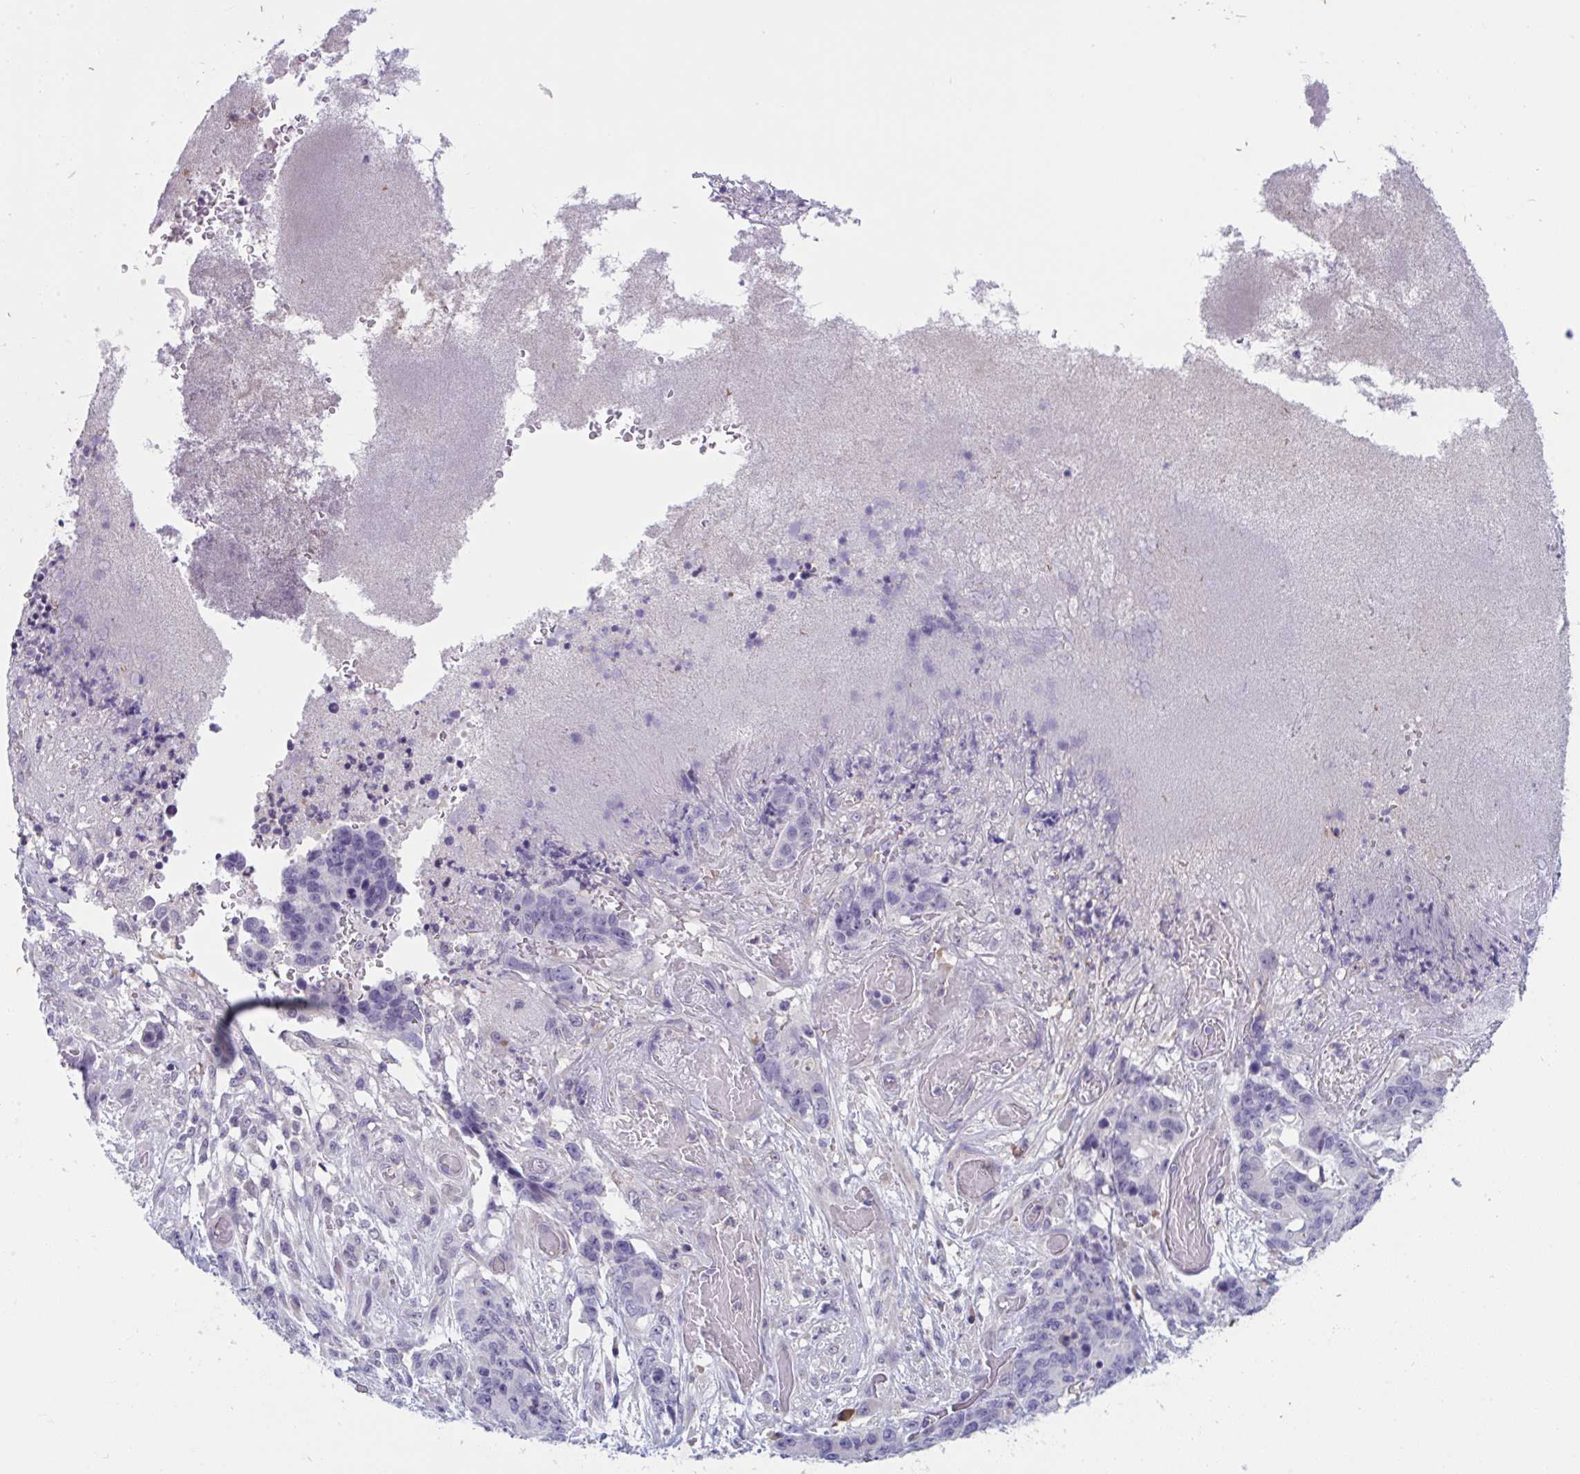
{"staining": {"intensity": "negative", "quantity": "none", "location": "none"}, "tissue": "stomach cancer", "cell_type": "Tumor cells", "image_type": "cancer", "snomed": [{"axis": "morphology", "description": "Normal tissue, NOS"}, {"axis": "morphology", "description": "Adenocarcinoma, NOS"}, {"axis": "topography", "description": "Stomach"}], "caption": "Immunohistochemical staining of human stomach adenocarcinoma displays no significant staining in tumor cells. The staining was performed using DAB to visualize the protein expression in brown, while the nuclei were stained in blue with hematoxylin (Magnification: 20x).", "gene": "WNT9B", "patient": {"sex": "female", "age": 64}}